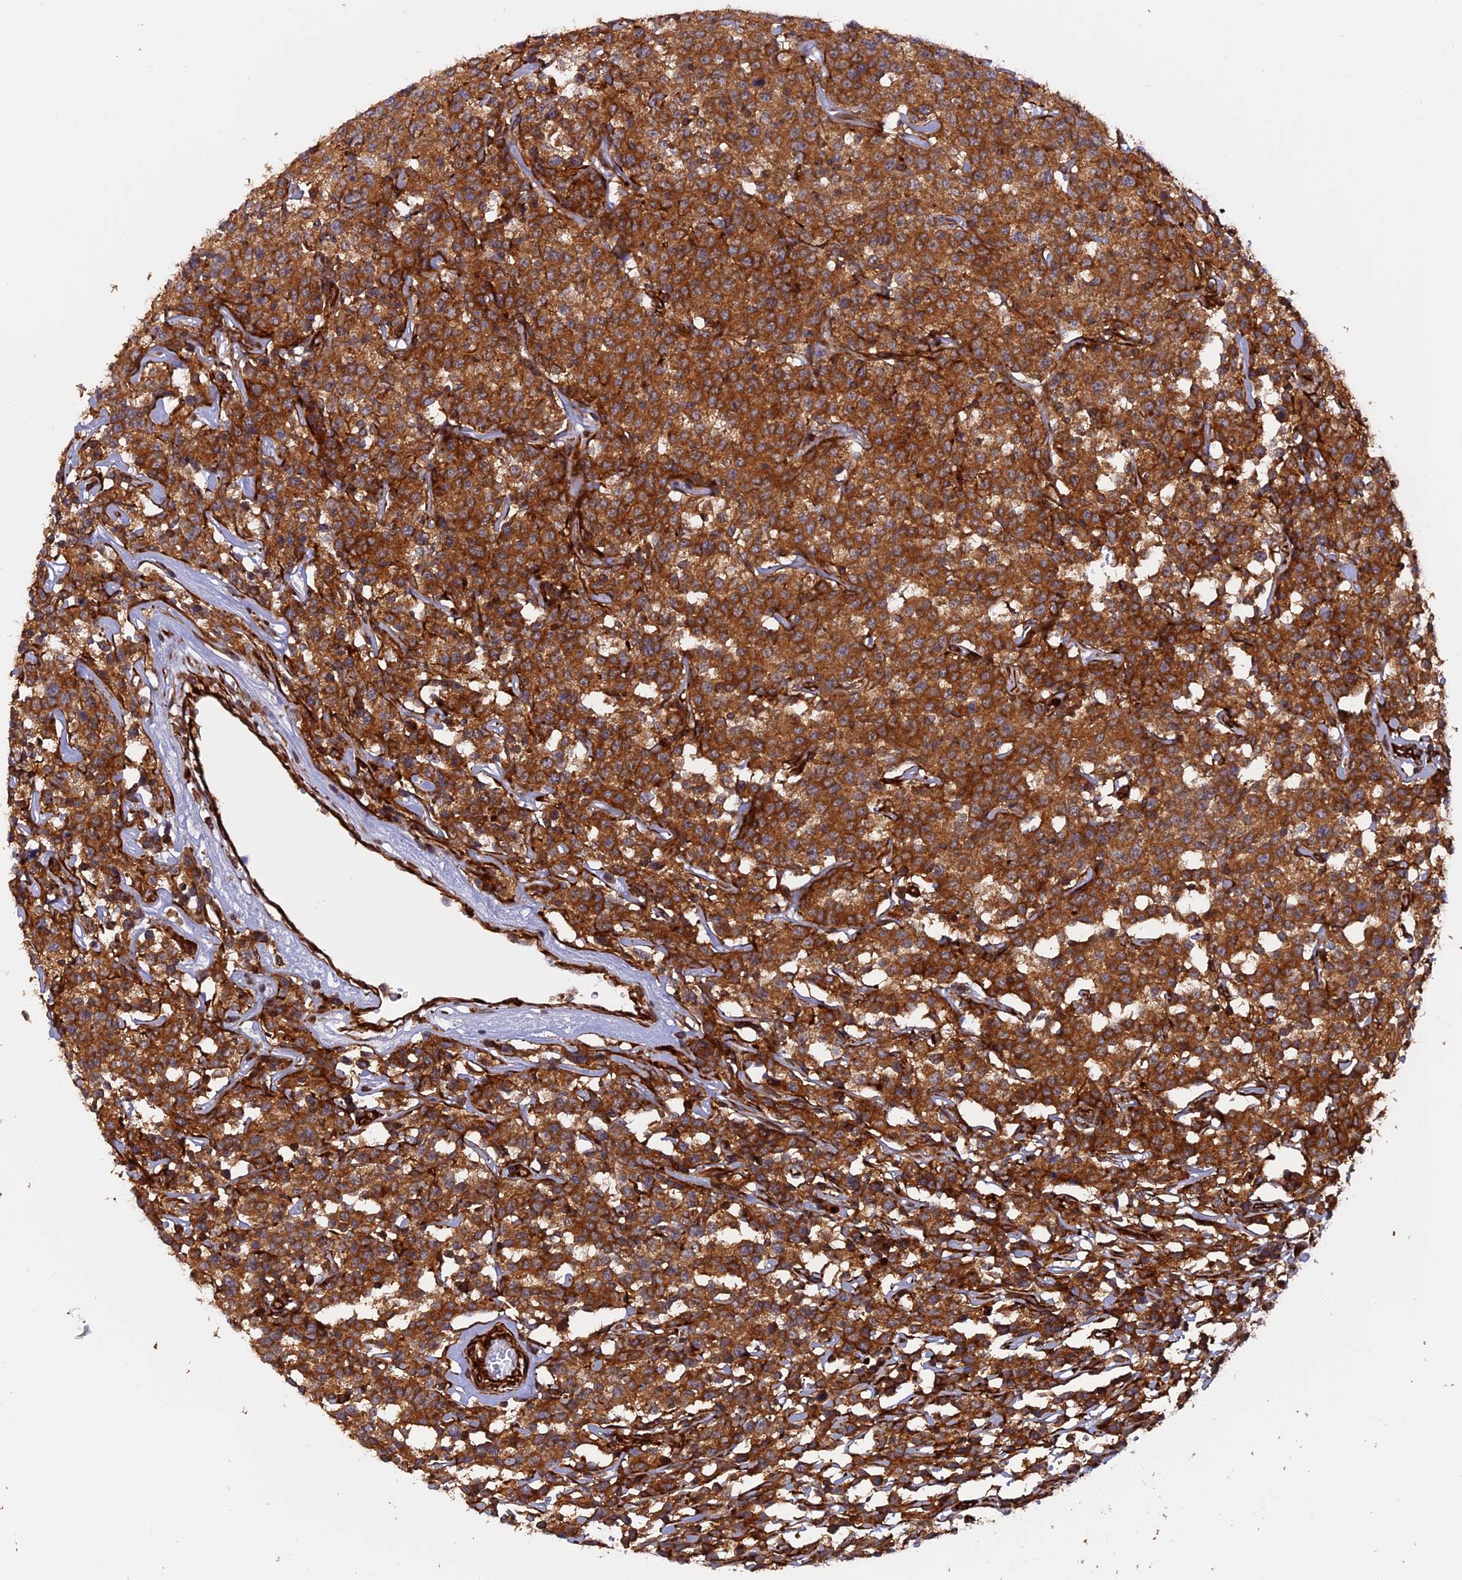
{"staining": {"intensity": "strong", "quantity": ">75%", "location": "cytoplasmic/membranous"}, "tissue": "lymphoma", "cell_type": "Tumor cells", "image_type": "cancer", "snomed": [{"axis": "morphology", "description": "Malignant lymphoma, non-Hodgkin's type, Low grade"}, {"axis": "topography", "description": "Small intestine"}], "caption": "A high amount of strong cytoplasmic/membranous expression is appreciated in about >75% of tumor cells in malignant lymphoma, non-Hodgkin's type (low-grade) tissue.", "gene": "PHLDB3", "patient": {"sex": "female", "age": 59}}